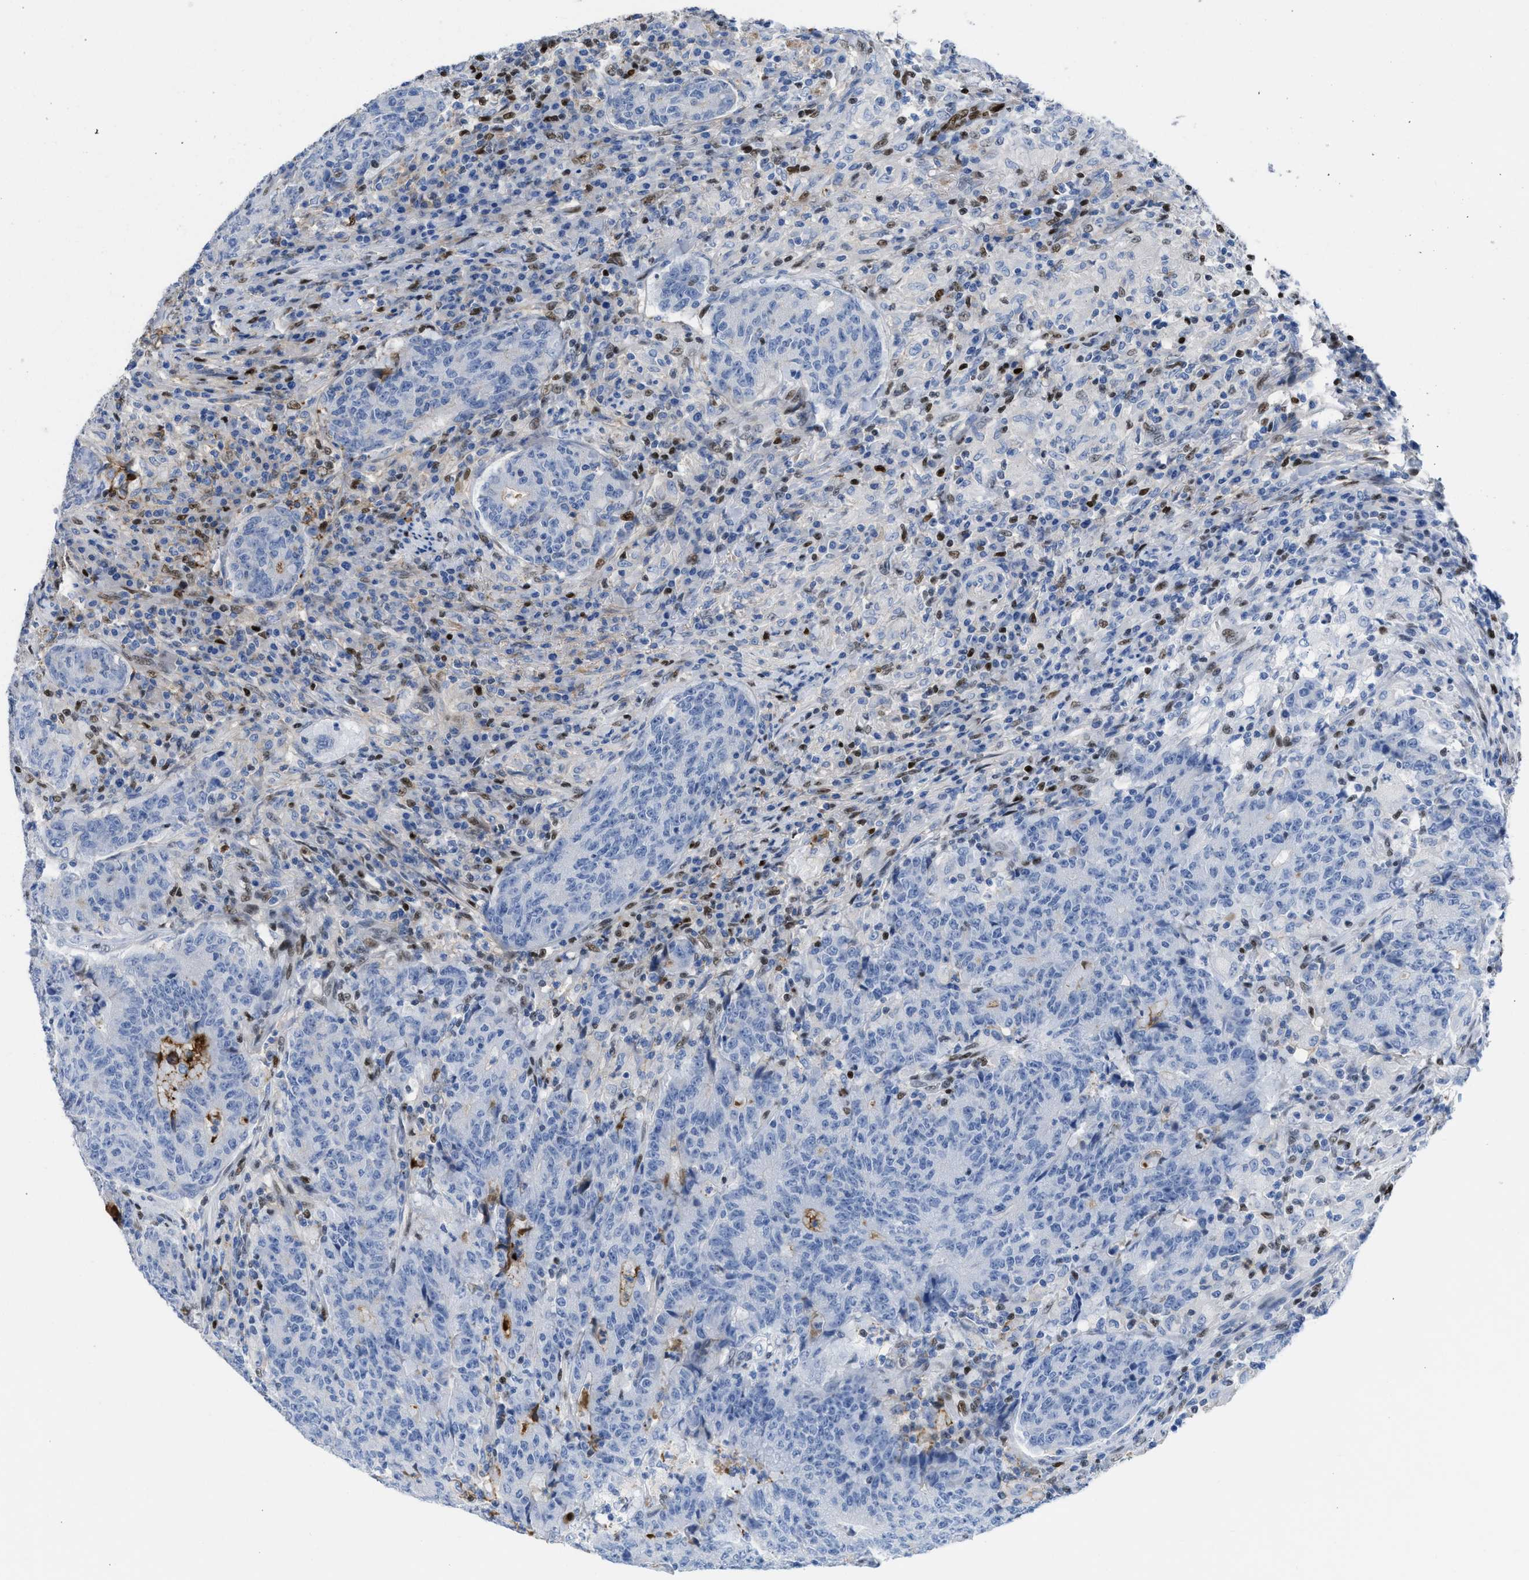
{"staining": {"intensity": "negative", "quantity": "none", "location": "none"}, "tissue": "colorectal cancer", "cell_type": "Tumor cells", "image_type": "cancer", "snomed": [{"axis": "morphology", "description": "Normal tissue, NOS"}, {"axis": "morphology", "description": "Adenocarcinoma, NOS"}, {"axis": "topography", "description": "Colon"}], "caption": "IHC photomicrograph of colorectal cancer (adenocarcinoma) stained for a protein (brown), which displays no positivity in tumor cells. (Immunohistochemistry, brightfield microscopy, high magnification).", "gene": "LEF1", "patient": {"sex": "female", "age": 75}}